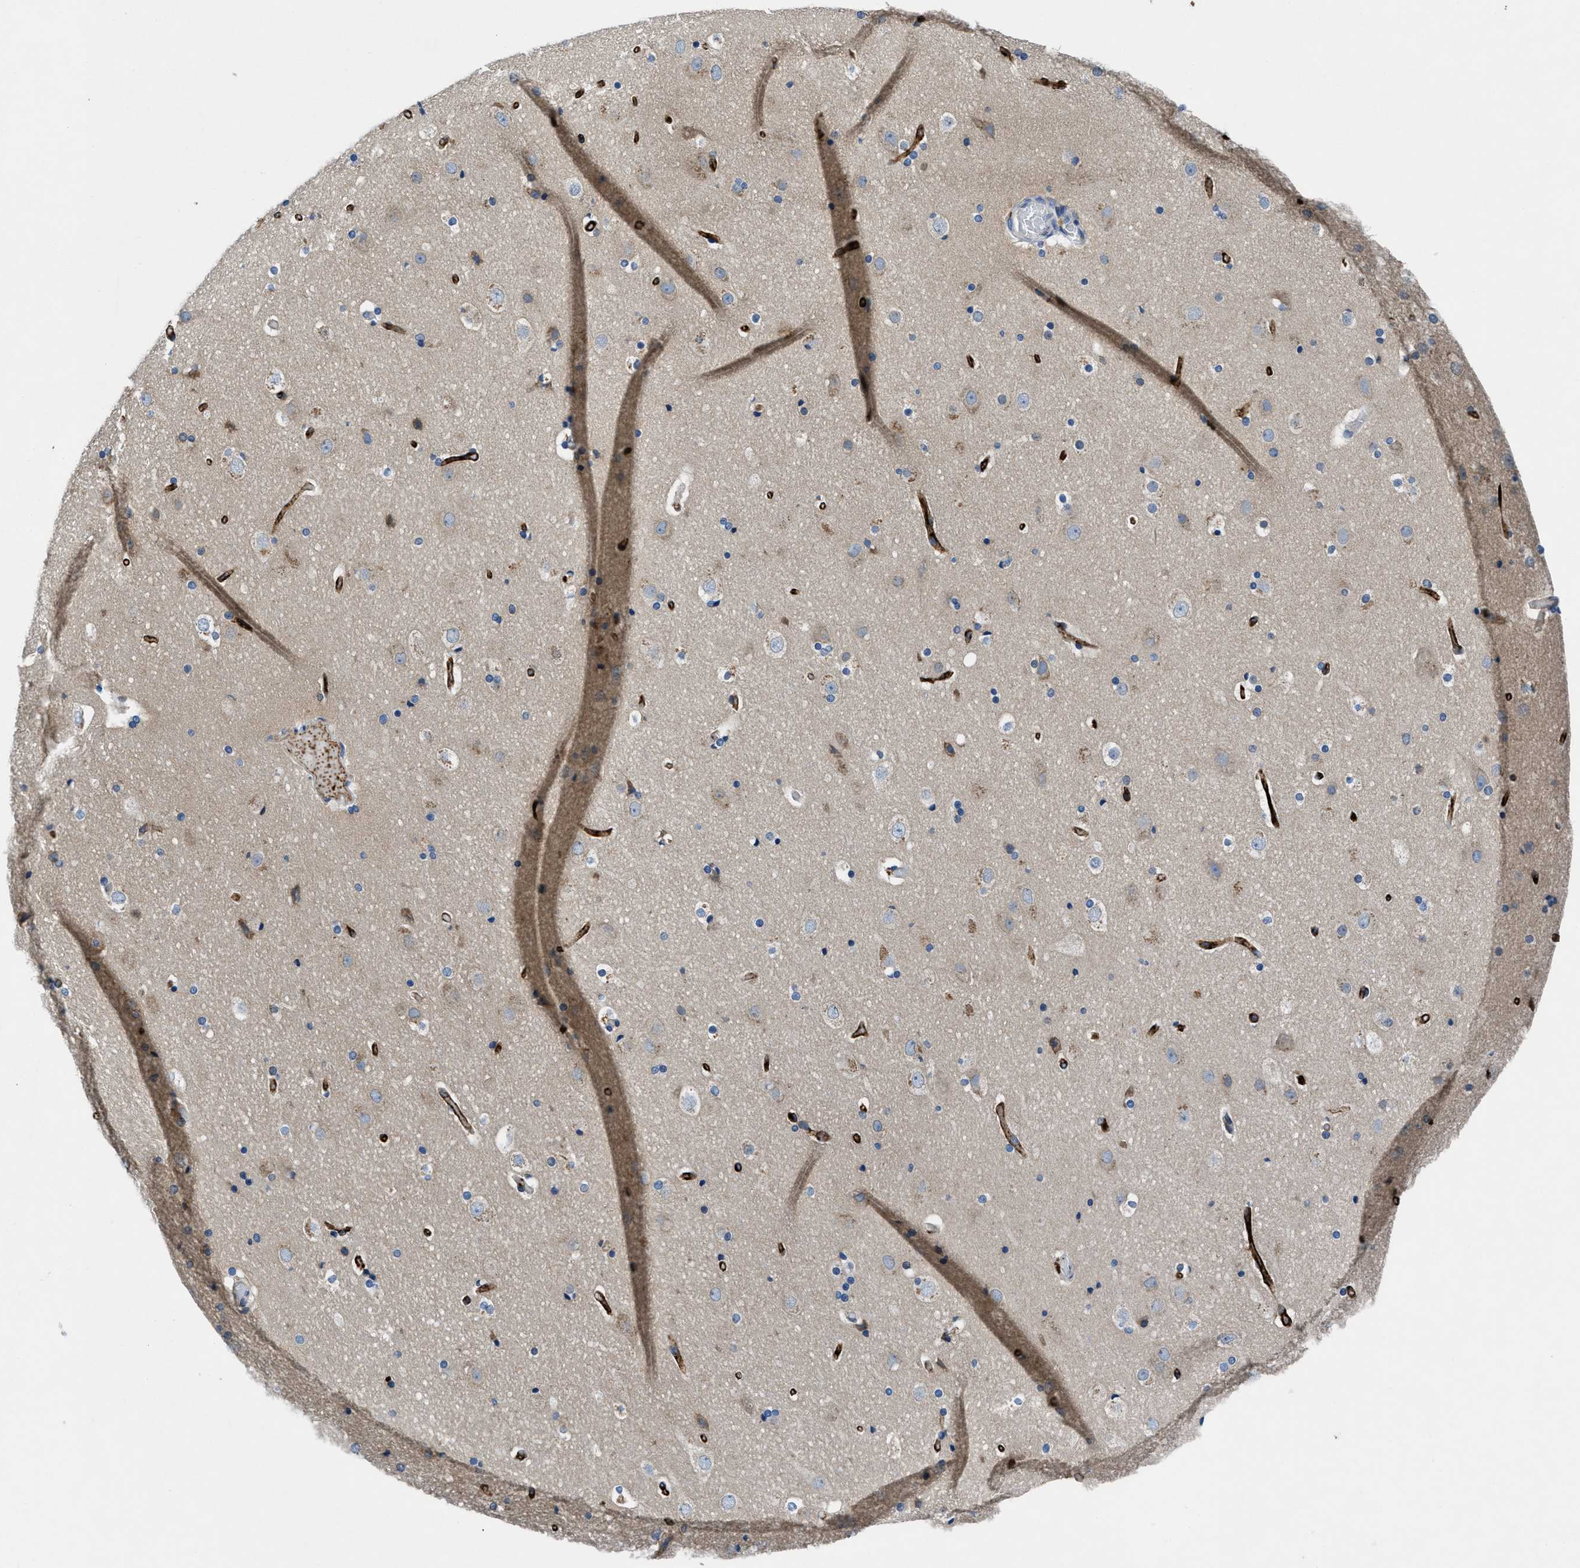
{"staining": {"intensity": "strong", "quantity": ">75%", "location": "cytoplasmic/membranous"}, "tissue": "cerebral cortex", "cell_type": "Endothelial cells", "image_type": "normal", "snomed": [{"axis": "morphology", "description": "Normal tissue, NOS"}, {"axis": "topography", "description": "Cerebral cortex"}], "caption": "Human cerebral cortex stained with a brown dye exhibits strong cytoplasmic/membranous positive positivity in approximately >75% of endothelial cells.", "gene": "PGR", "patient": {"sex": "male", "age": 57}}